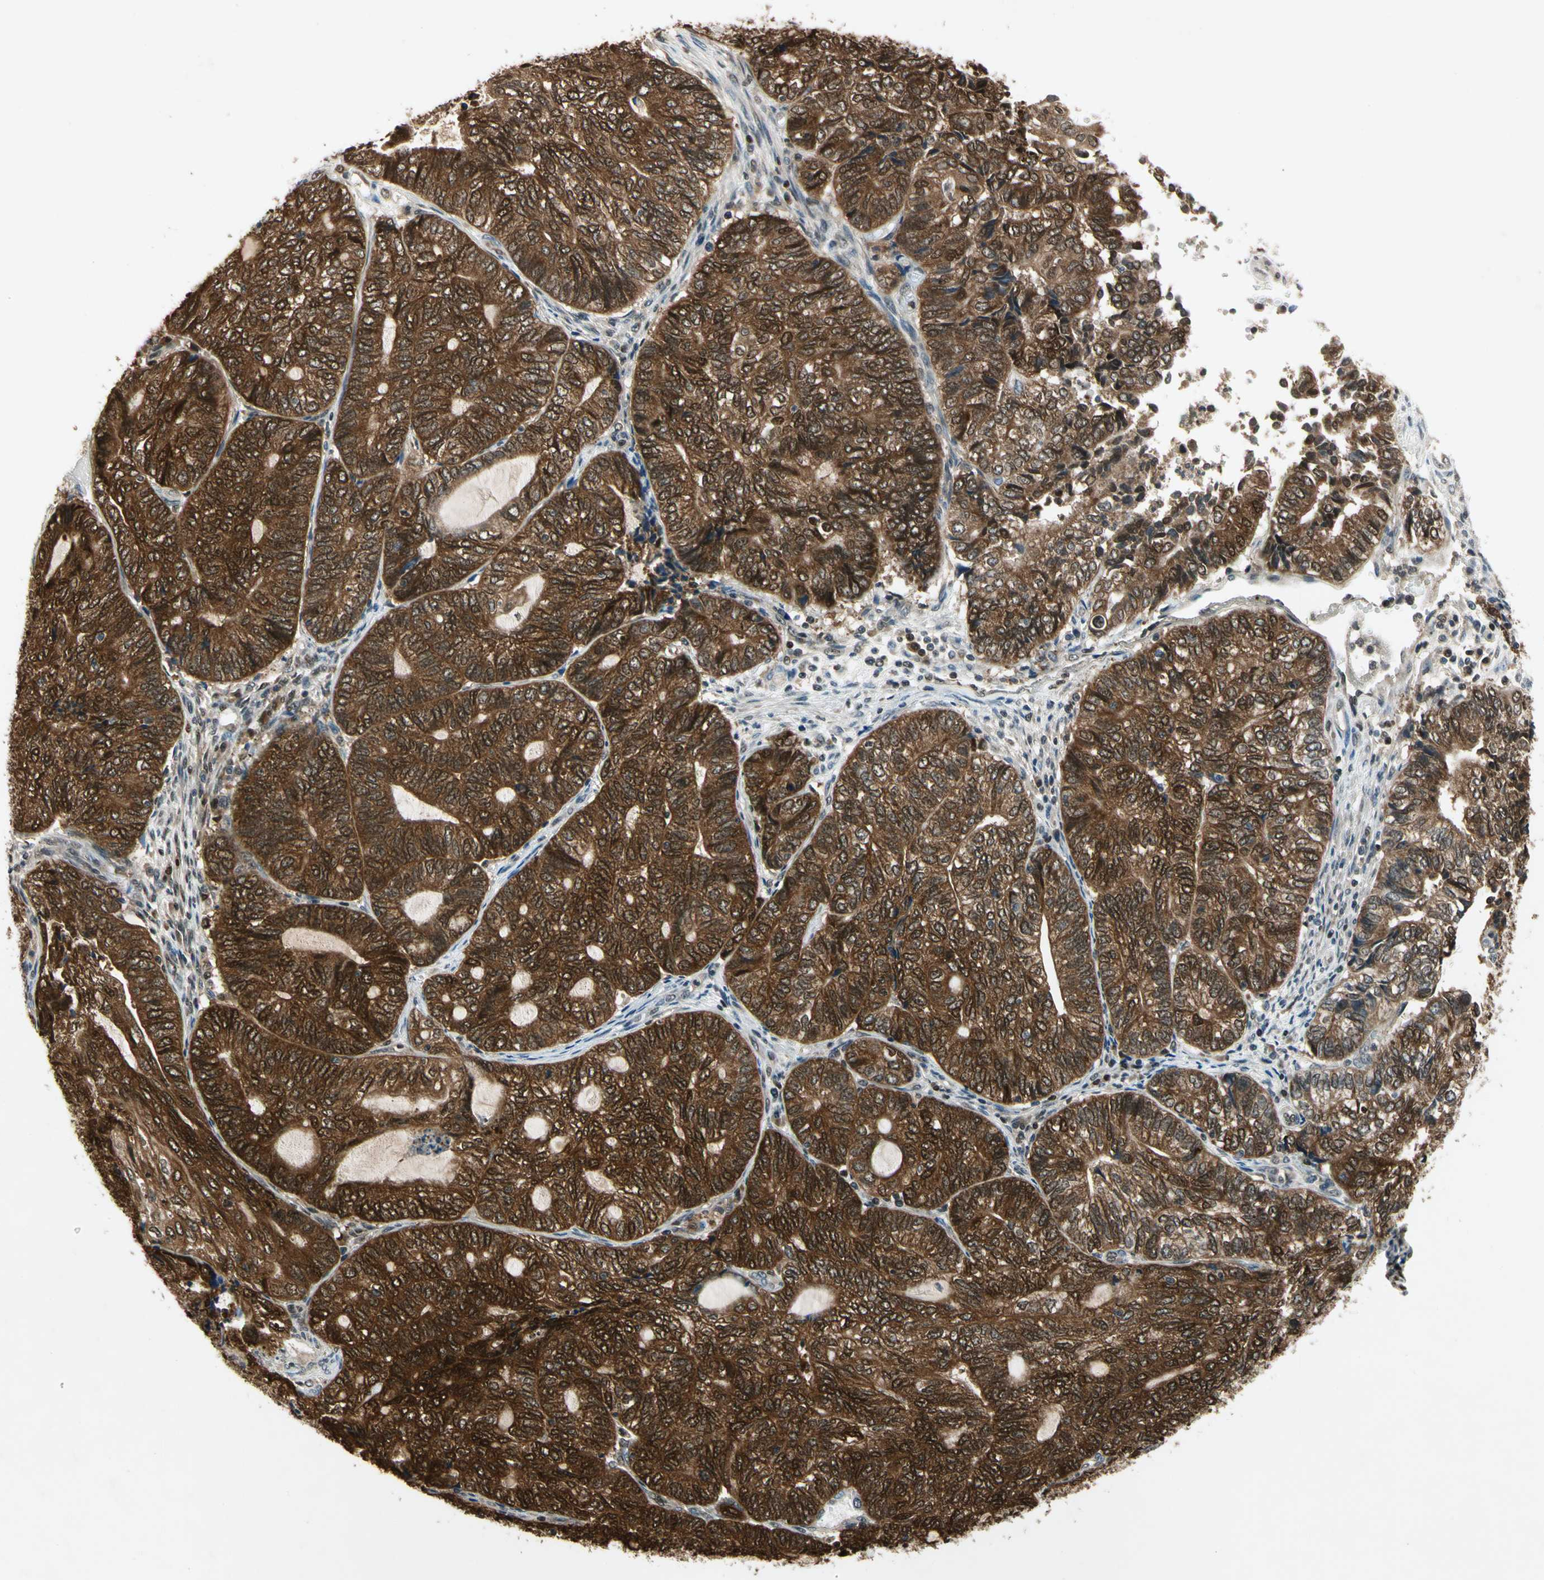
{"staining": {"intensity": "strong", "quantity": ">75%", "location": "cytoplasmic/membranous"}, "tissue": "endometrial cancer", "cell_type": "Tumor cells", "image_type": "cancer", "snomed": [{"axis": "morphology", "description": "Adenocarcinoma, NOS"}, {"axis": "topography", "description": "Uterus"}, {"axis": "topography", "description": "Endometrium"}], "caption": "Immunohistochemistry (IHC) (DAB) staining of endometrial cancer (adenocarcinoma) exhibits strong cytoplasmic/membranous protein staining in about >75% of tumor cells.", "gene": "GSR", "patient": {"sex": "female", "age": 70}}